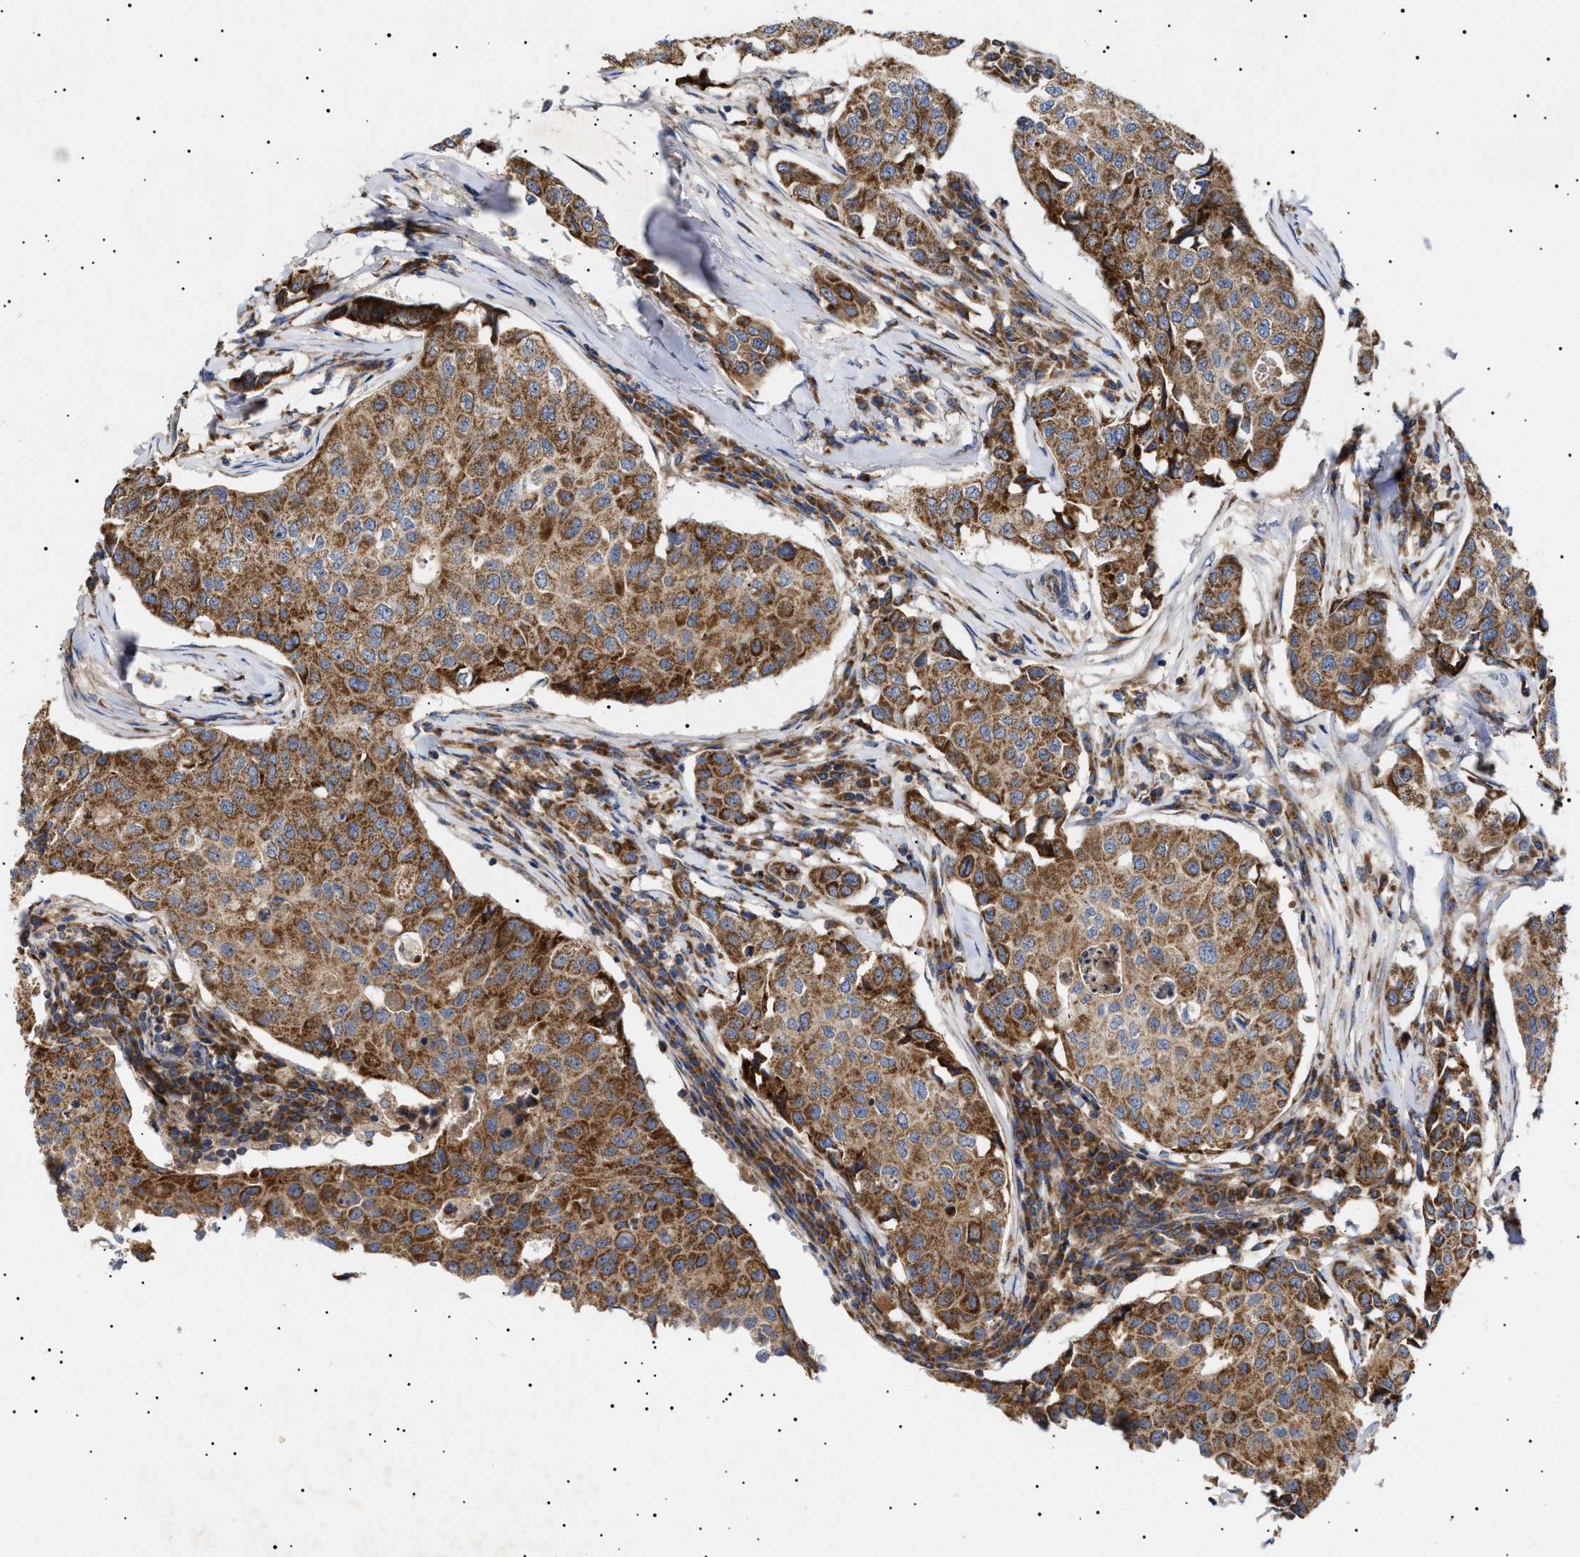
{"staining": {"intensity": "strong", "quantity": ">75%", "location": "cytoplasmic/membranous"}, "tissue": "breast cancer", "cell_type": "Tumor cells", "image_type": "cancer", "snomed": [{"axis": "morphology", "description": "Duct carcinoma"}, {"axis": "topography", "description": "Breast"}], "caption": "Protein expression analysis of breast invasive ductal carcinoma demonstrates strong cytoplasmic/membranous expression in approximately >75% of tumor cells. (DAB = brown stain, brightfield microscopy at high magnification).", "gene": "MRPL10", "patient": {"sex": "female", "age": 80}}